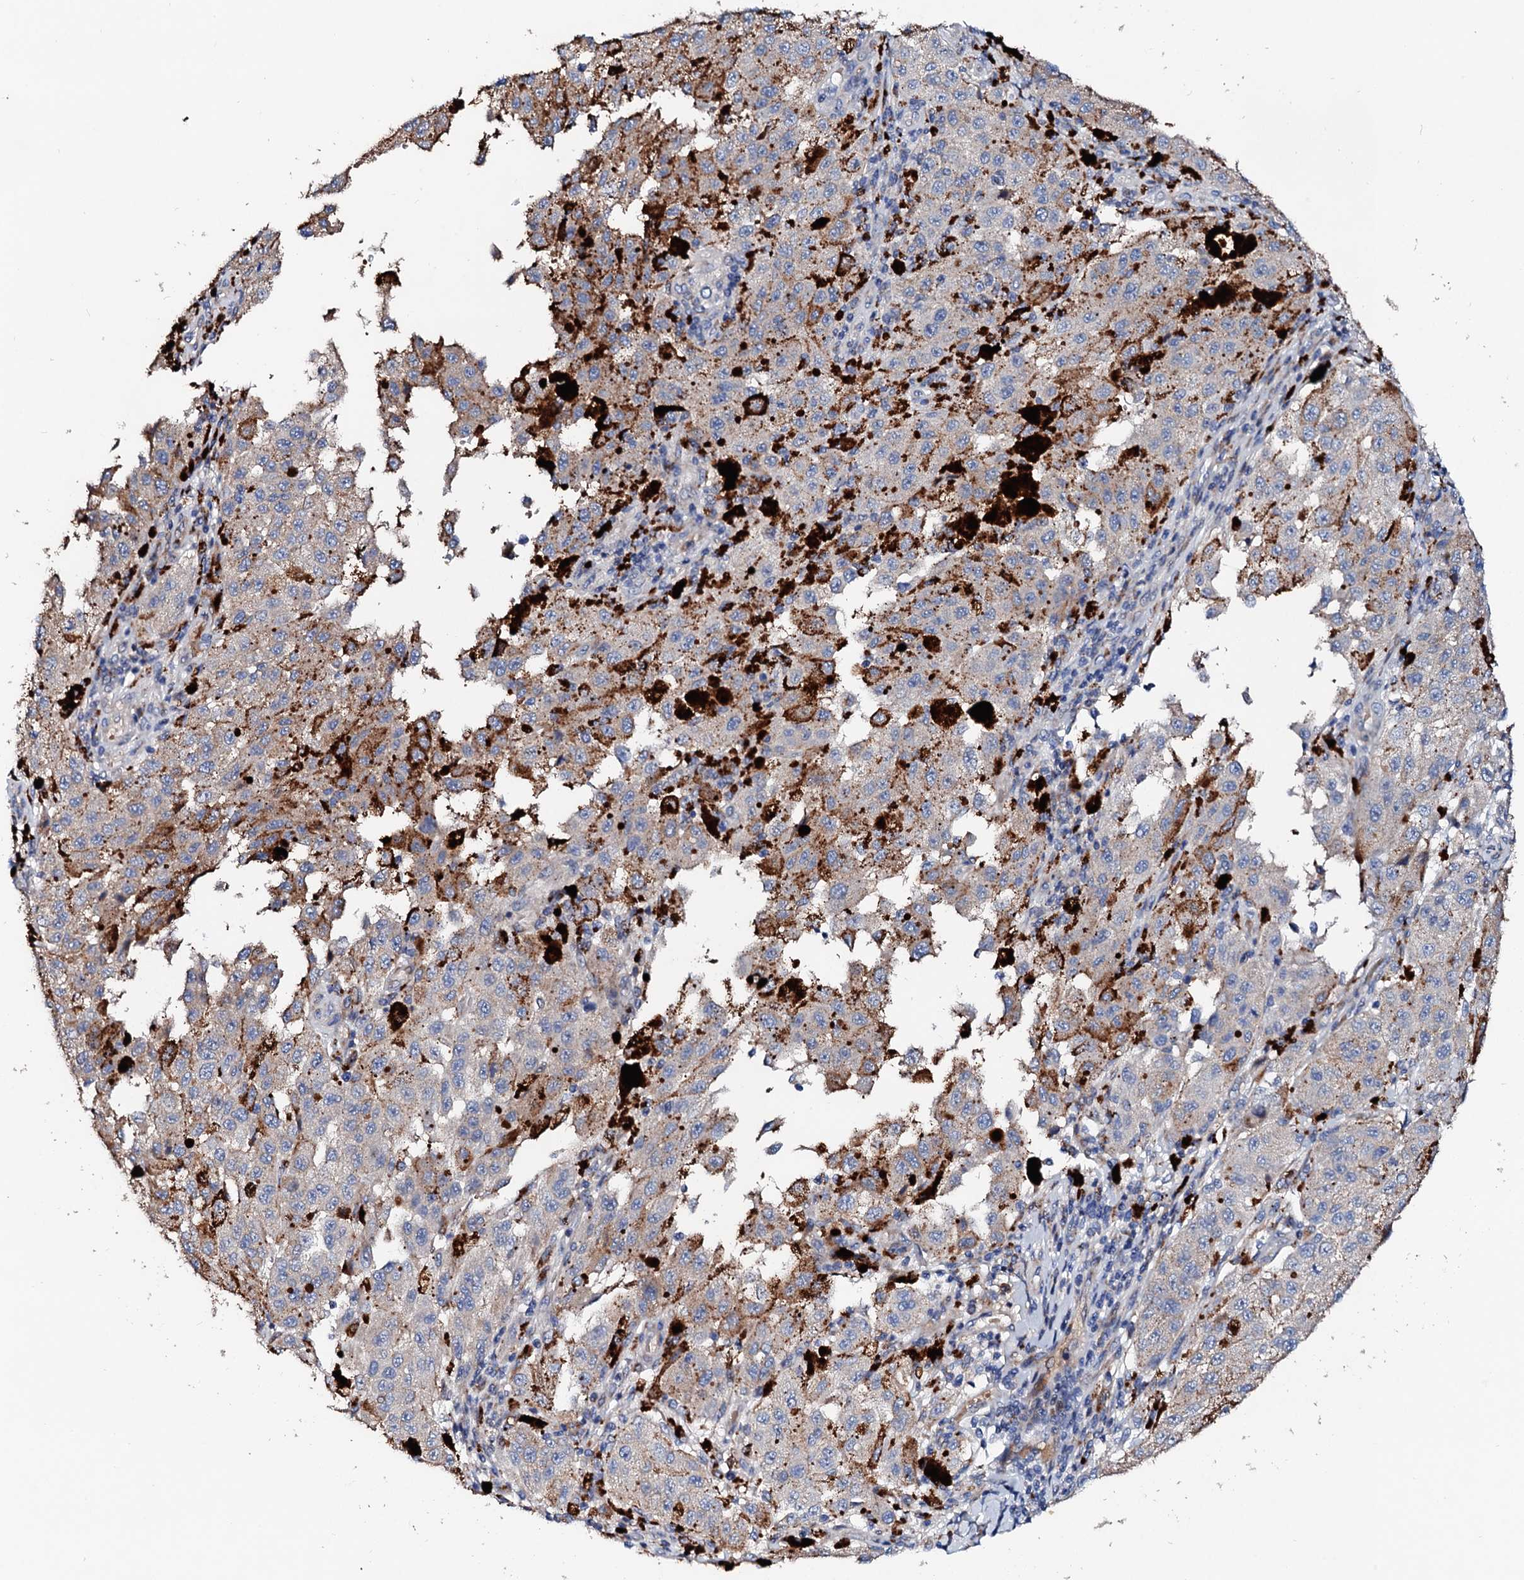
{"staining": {"intensity": "negative", "quantity": "none", "location": "none"}, "tissue": "melanoma", "cell_type": "Tumor cells", "image_type": "cancer", "snomed": [{"axis": "morphology", "description": "Malignant melanoma, NOS"}, {"axis": "topography", "description": "Skin"}], "caption": "Tumor cells show no significant protein positivity in malignant melanoma.", "gene": "SLC10A7", "patient": {"sex": "female", "age": 64}}